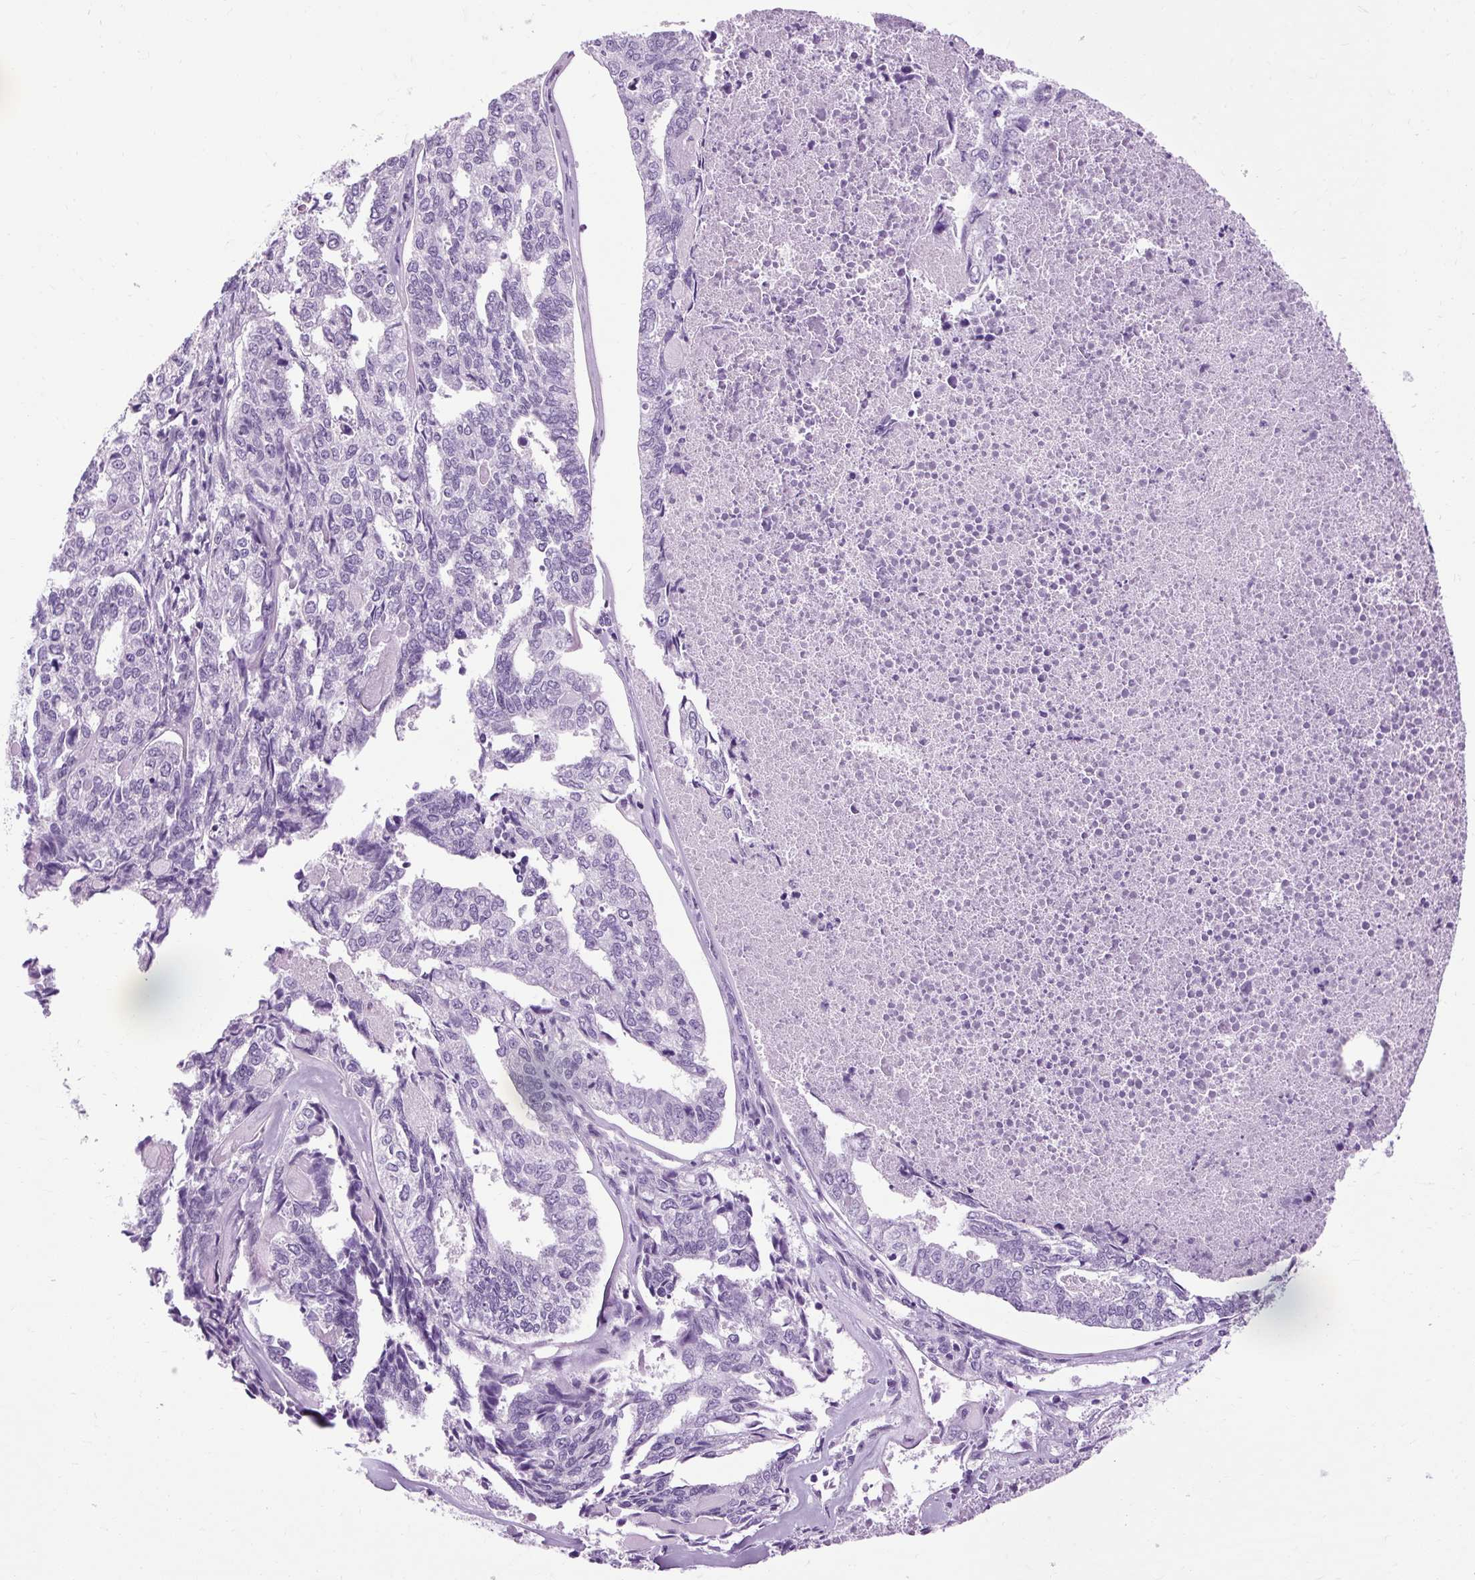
{"staining": {"intensity": "negative", "quantity": "none", "location": "none"}, "tissue": "endometrial cancer", "cell_type": "Tumor cells", "image_type": "cancer", "snomed": [{"axis": "morphology", "description": "Adenocarcinoma, NOS"}, {"axis": "topography", "description": "Endometrium"}], "caption": "An image of adenocarcinoma (endometrial) stained for a protein exhibits no brown staining in tumor cells. Brightfield microscopy of IHC stained with DAB (brown) and hematoxylin (blue), captured at high magnification.", "gene": "B3GNT4", "patient": {"sex": "female", "age": 73}}